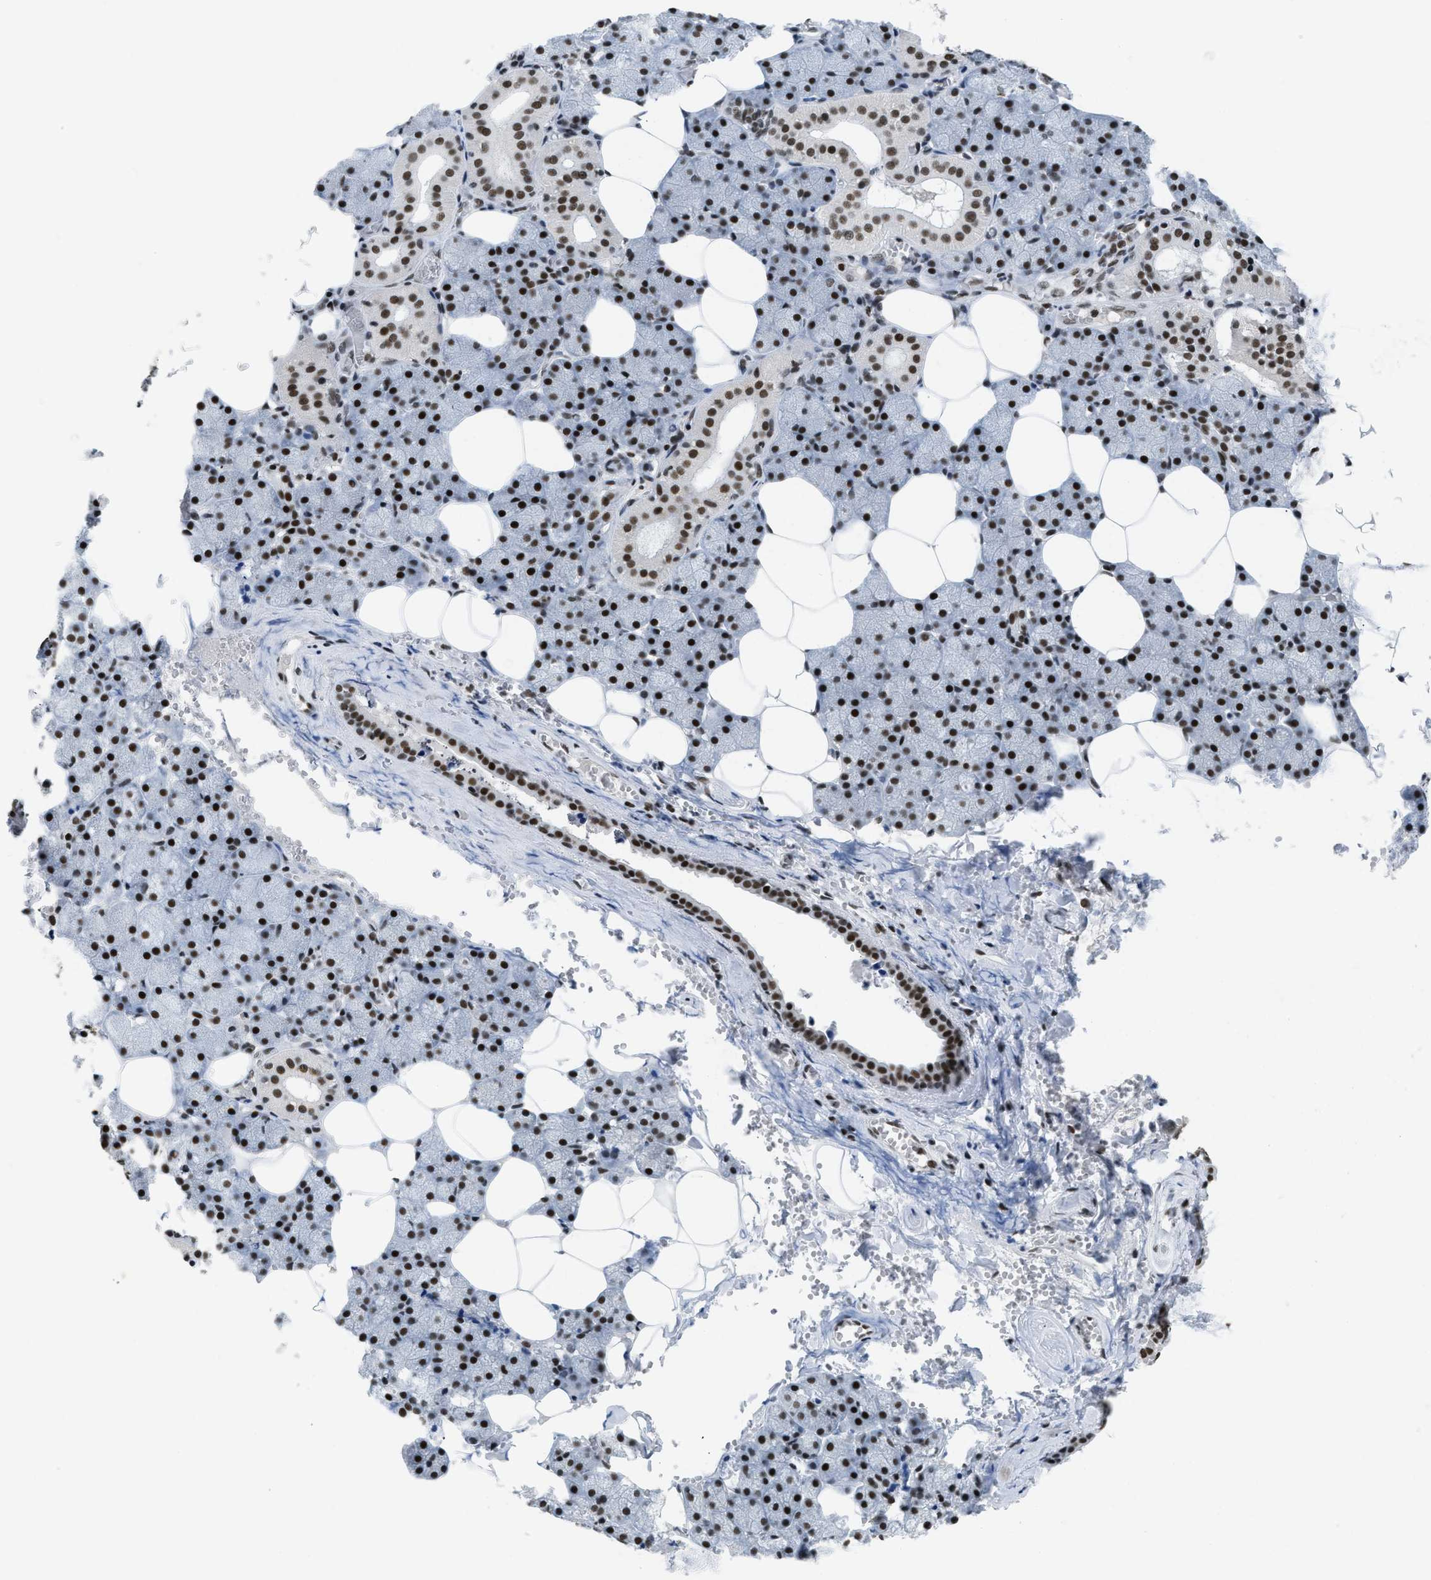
{"staining": {"intensity": "strong", "quantity": ">75%", "location": "nuclear"}, "tissue": "salivary gland", "cell_type": "Glandular cells", "image_type": "normal", "snomed": [{"axis": "morphology", "description": "Normal tissue, NOS"}, {"axis": "topography", "description": "Salivary gland"}], "caption": "The micrograph shows immunohistochemical staining of unremarkable salivary gland. There is strong nuclear staining is seen in about >75% of glandular cells. The staining was performed using DAB (3,3'-diaminobenzidine), with brown indicating positive protein expression. Nuclei are stained blue with hematoxylin.", "gene": "SCAF4", "patient": {"sex": "male", "age": 62}}